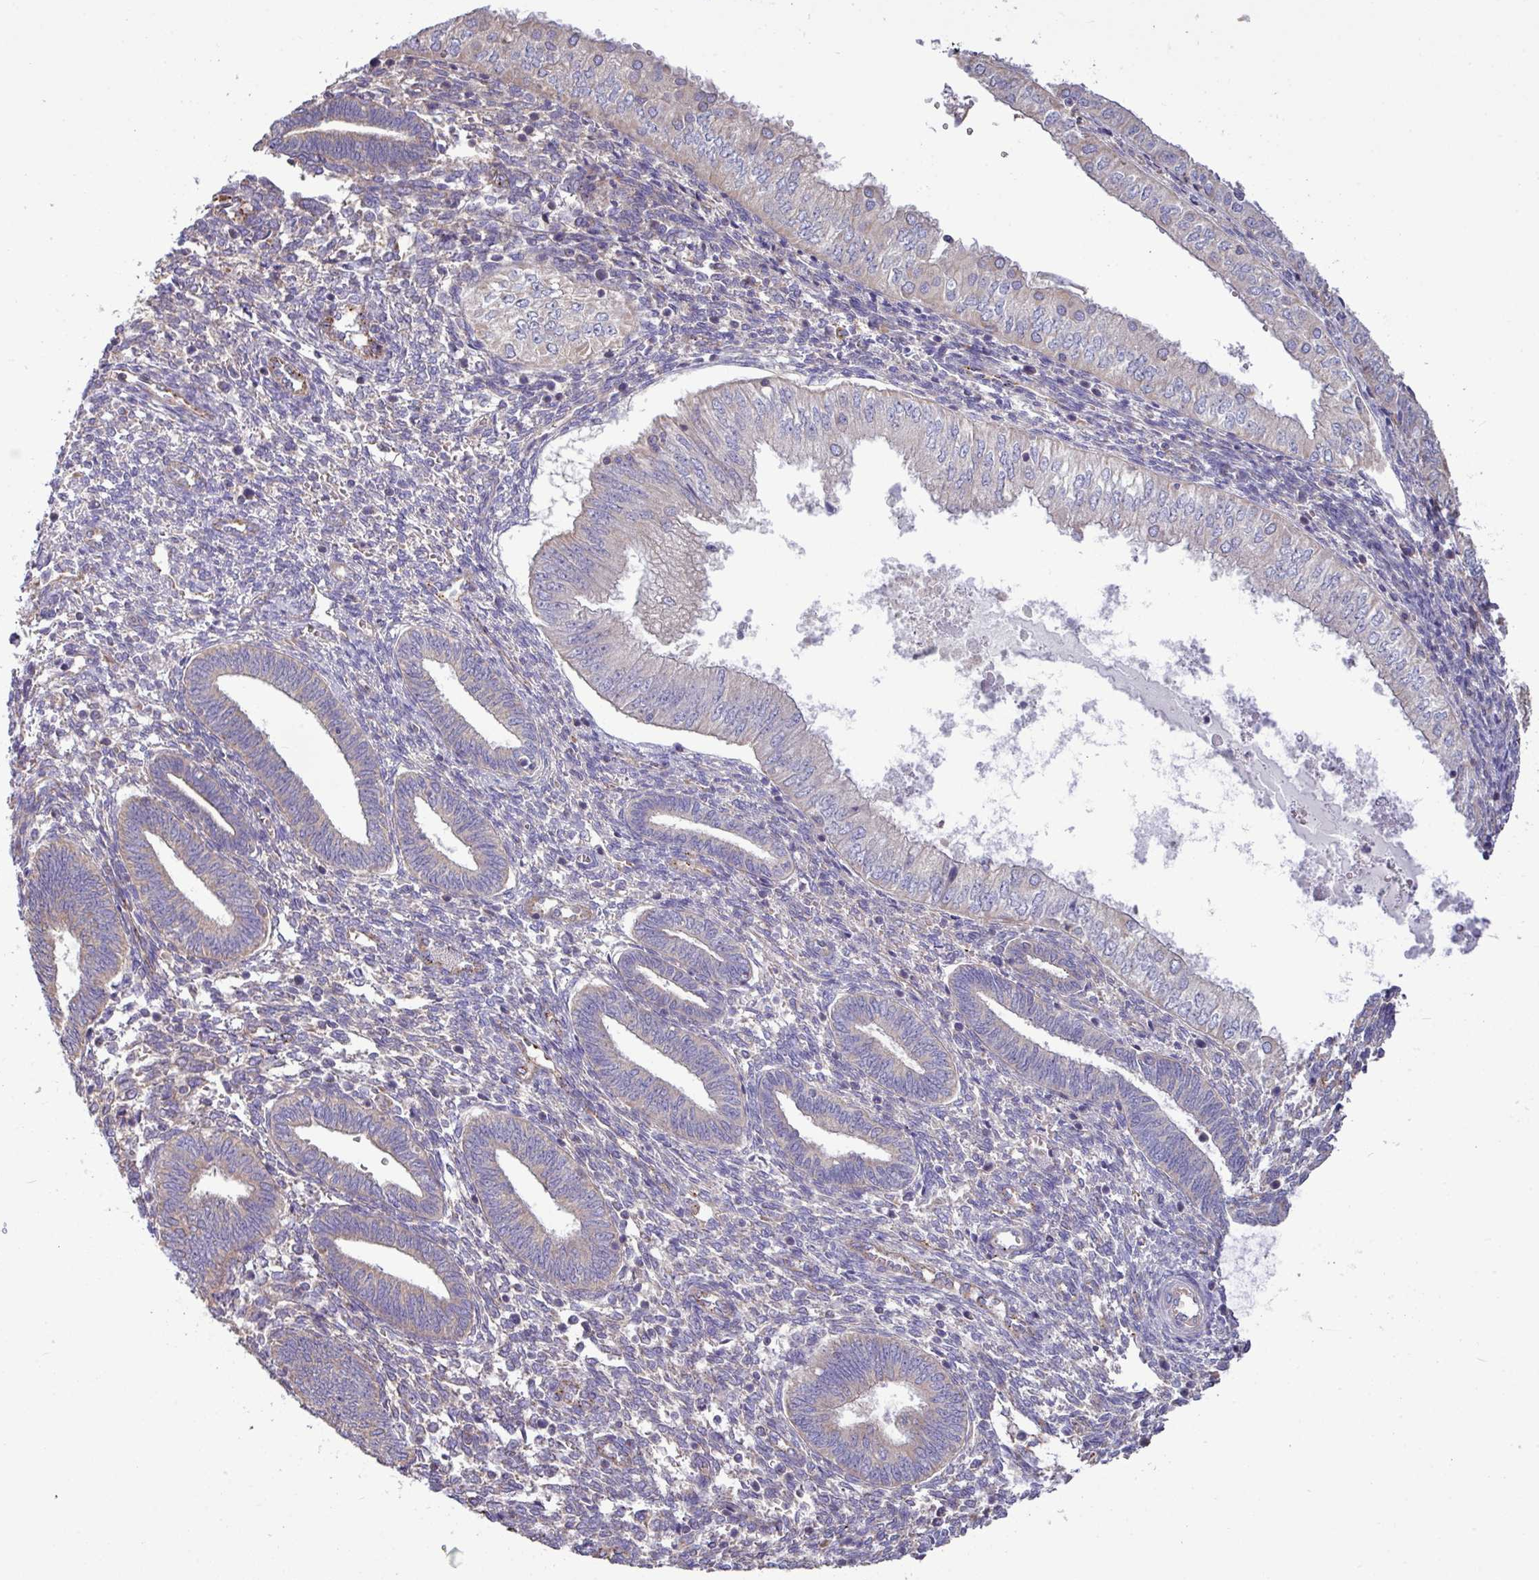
{"staining": {"intensity": "weak", "quantity": "<25%", "location": "cytoplasmic/membranous"}, "tissue": "endometrial cancer", "cell_type": "Tumor cells", "image_type": "cancer", "snomed": [{"axis": "morphology", "description": "Normal tissue, NOS"}, {"axis": "morphology", "description": "Adenocarcinoma, NOS"}, {"axis": "topography", "description": "Endometrium"}], "caption": "The image shows no staining of tumor cells in adenocarcinoma (endometrial).", "gene": "PPM1J", "patient": {"sex": "female", "age": 53}}